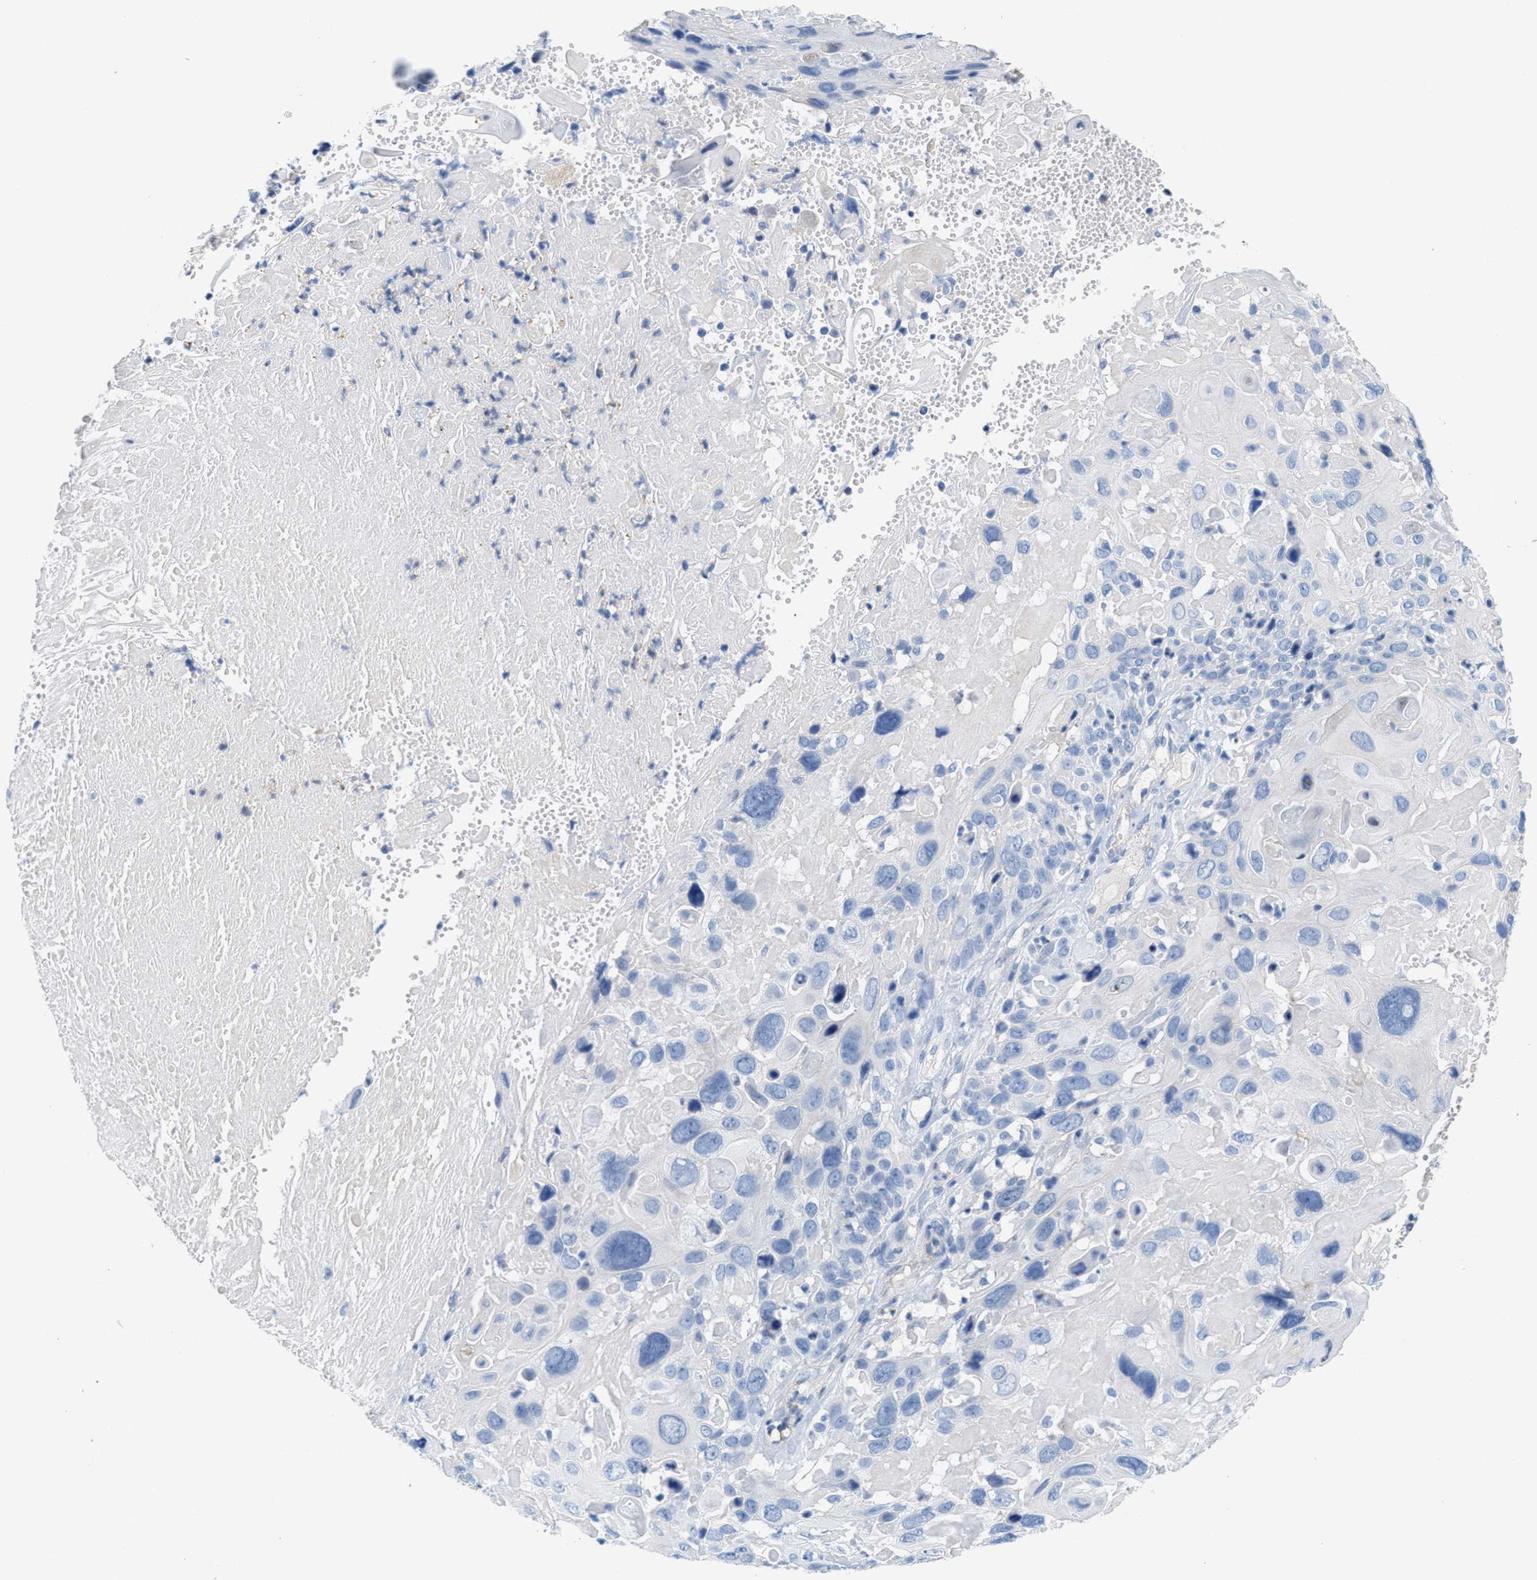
{"staining": {"intensity": "negative", "quantity": "none", "location": "none"}, "tissue": "cervical cancer", "cell_type": "Tumor cells", "image_type": "cancer", "snomed": [{"axis": "morphology", "description": "Squamous cell carcinoma, NOS"}, {"axis": "topography", "description": "Cervix"}], "caption": "Squamous cell carcinoma (cervical) was stained to show a protein in brown. There is no significant expression in tumor cells.", "gene": "CPA2", "patient": {"sex": "female", "age": 74}}